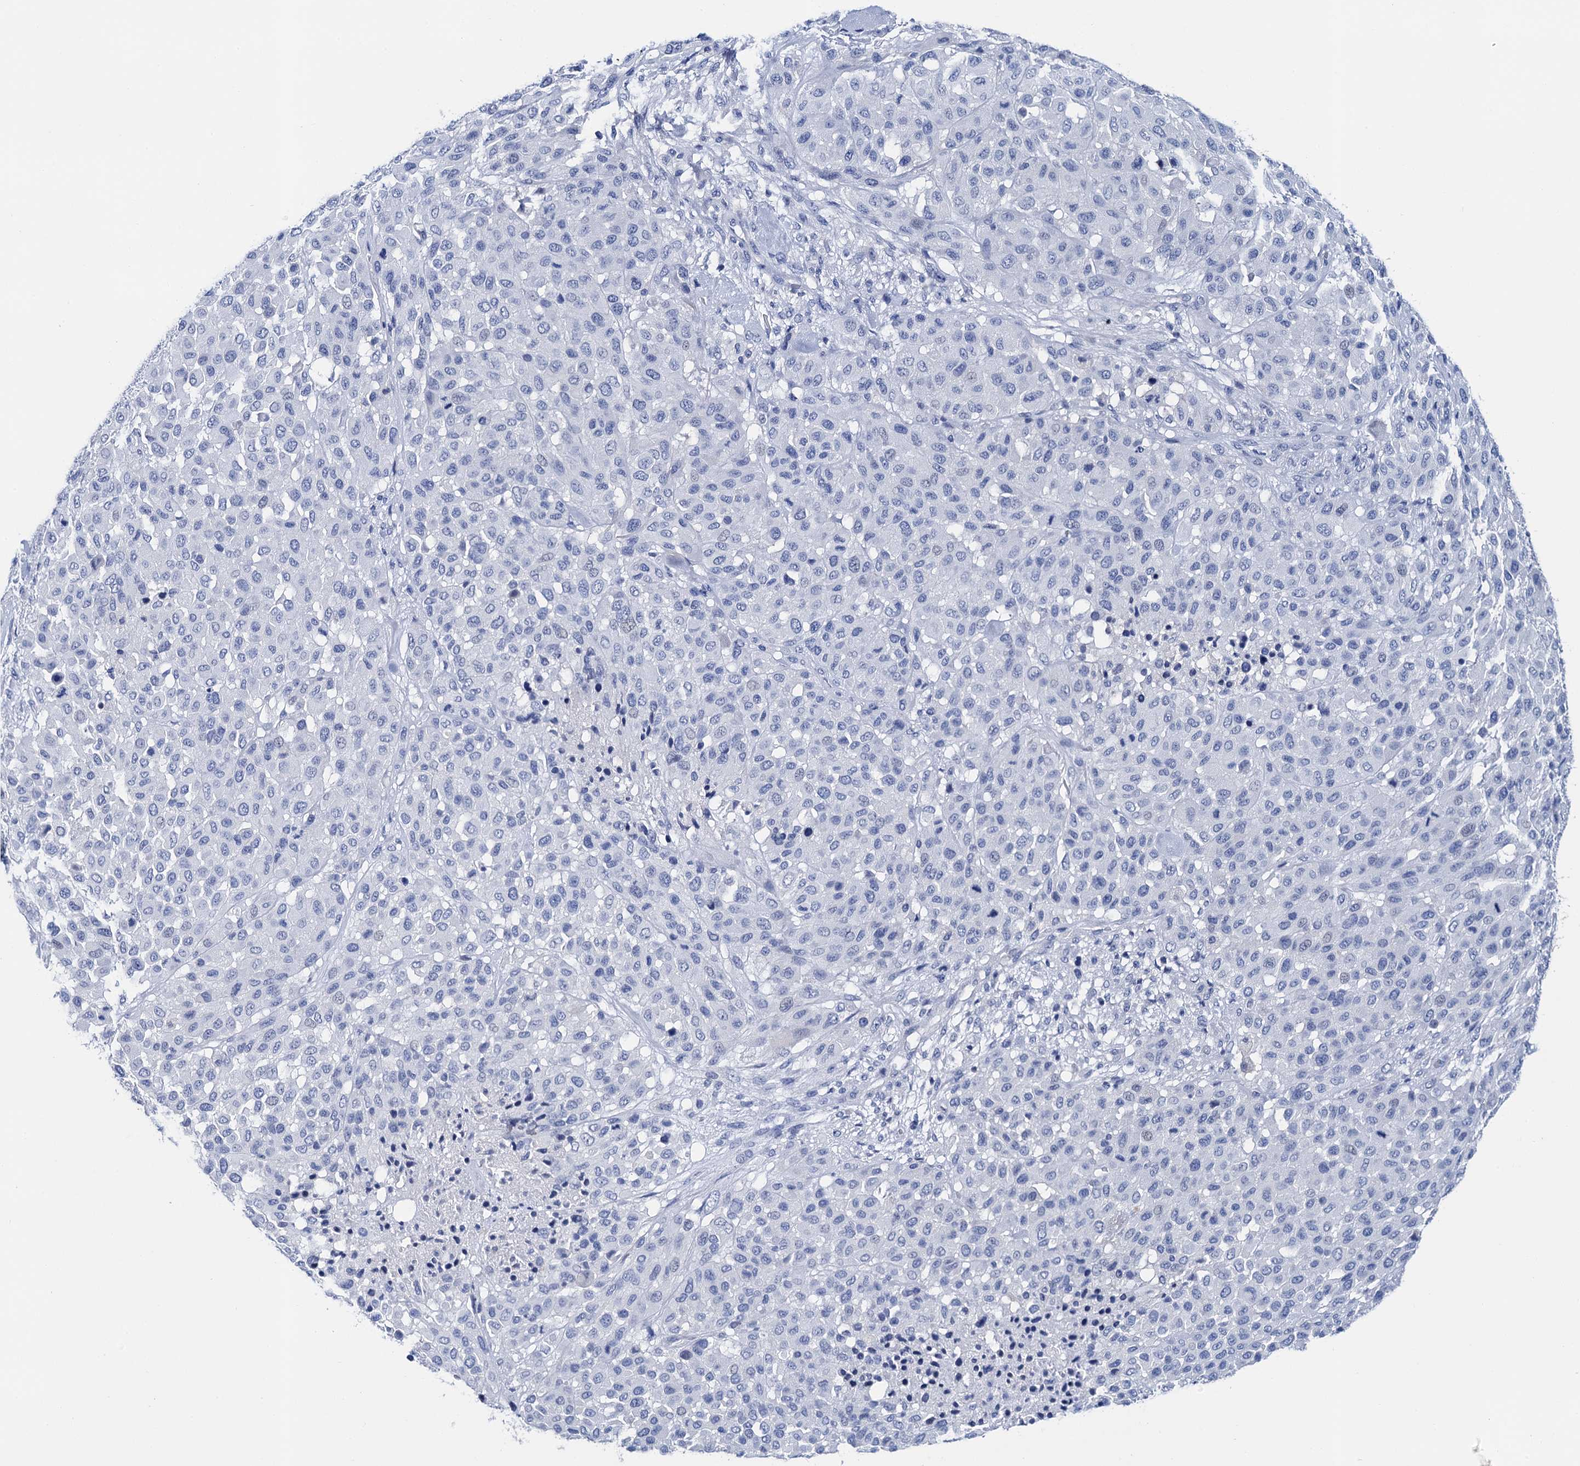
{"staining": {"intensity": "negative", "quantity": "none", "location": "none"}, "tissue": "melanoma", "cell_type": "Tumor cells", "image_type": "cancer", "snomed": [{"axis": "morphology", "description": "Malignant melanoma, Metastatic site"}, {"axis": "topography", "description": "Skin"}], "caption": "The histopathology image exhibits no significant staining in tumor cells of melanoma.", "gene": "LYPD3", "patient": {"sex": "female", "age": 81}}